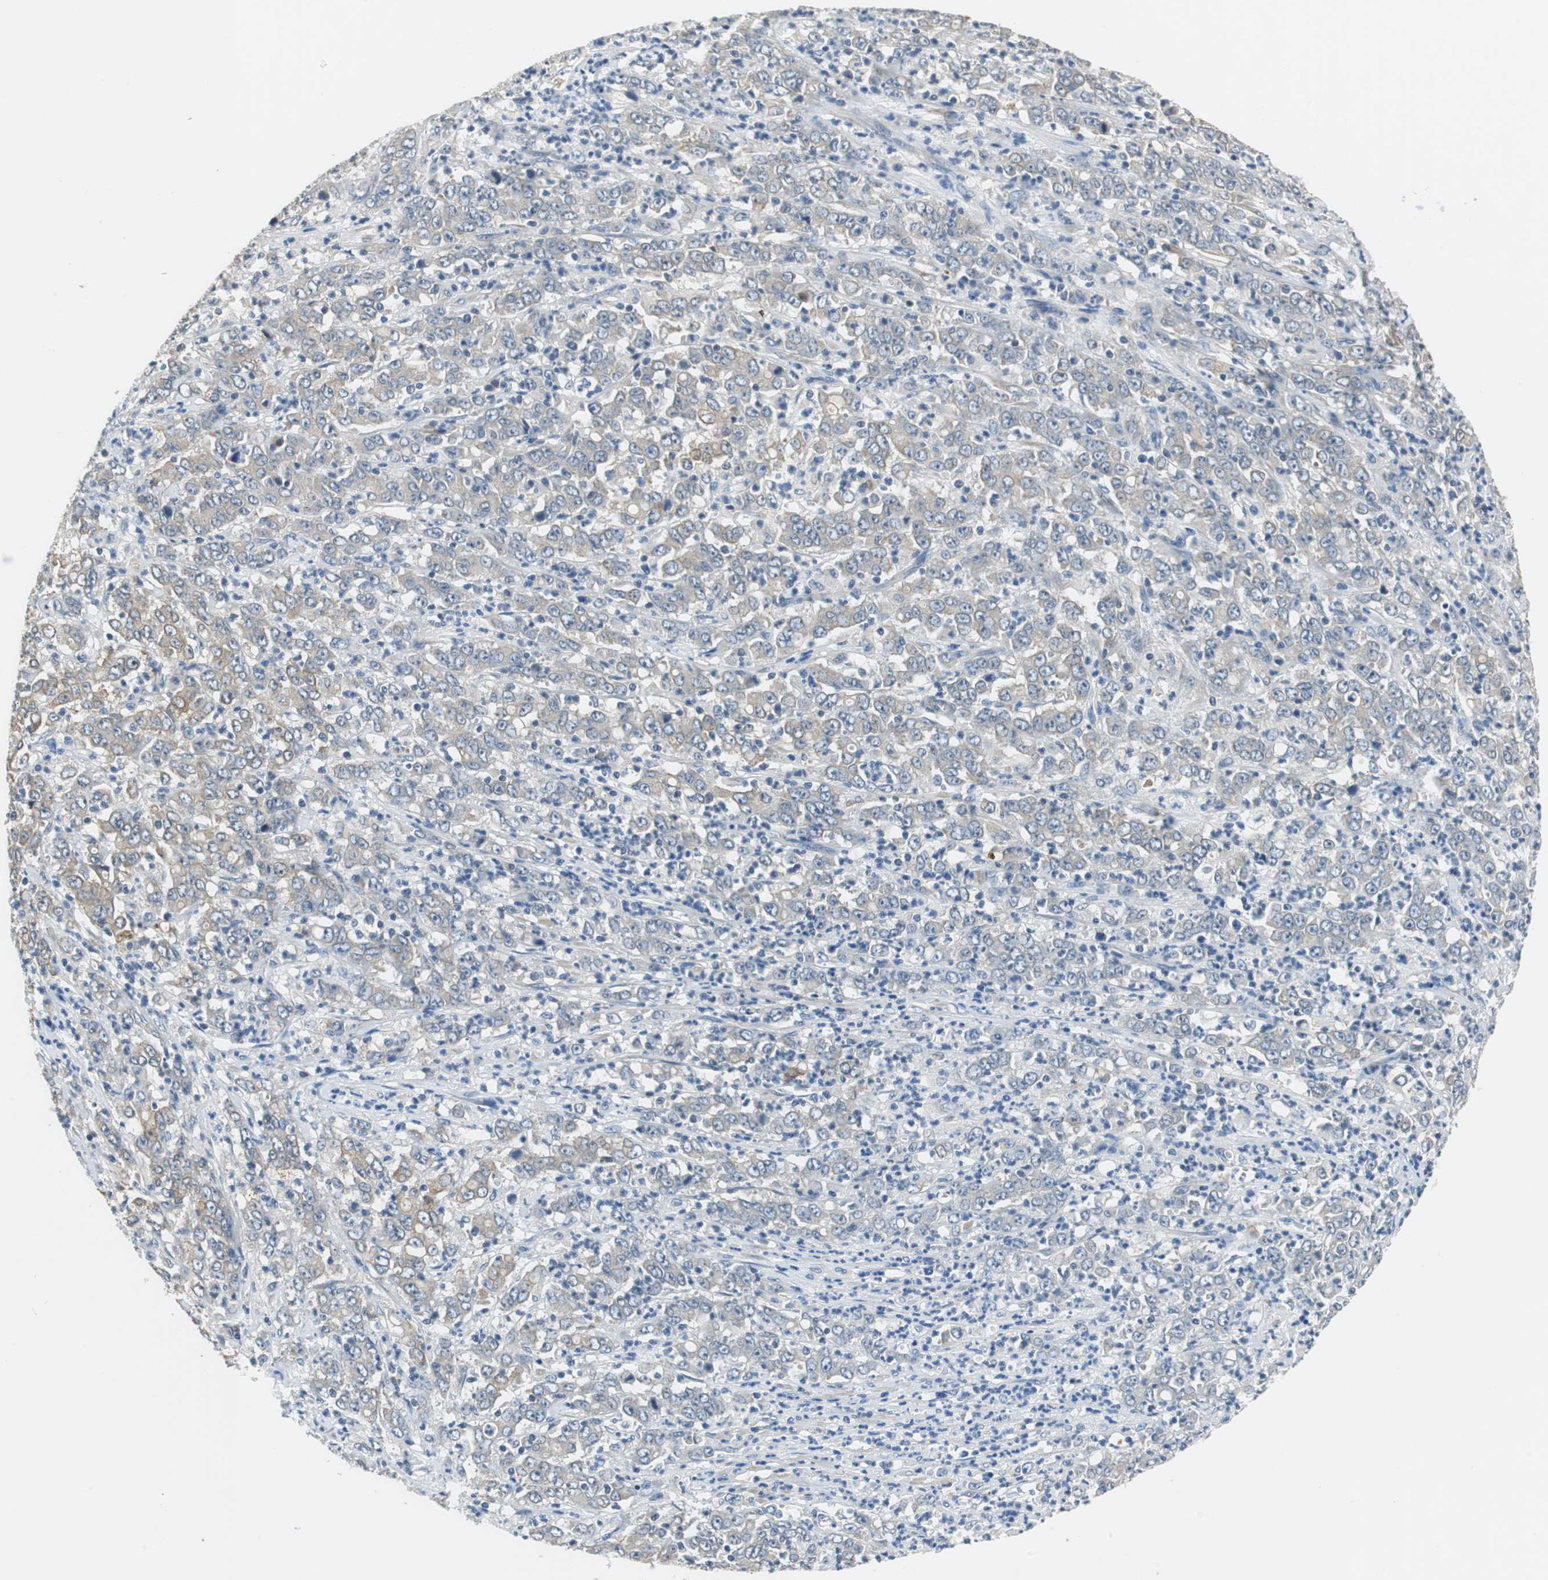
{"staining": {"intensity": "negative", "quantity": "none", "location": "none"}, "tissue": "stomach cancer", "cell_type": "Tumor cells", "image_type": "cancer", "snomed": [{"axis": "morphology", "description": "Adenocarcinoma, NOS"}, {"axis": "topography", "description": "Stomach, lower"}], "caption": "This image is of stomach cancer (adenocarcinoma) stained with immunohistochemistry (IHC) to label a protein in brown with the nuclei are counter-stained blue. There is no positivity in tumor cells.", "gene": "FADS2", "patient": {"sex": "female", "age": 71}}